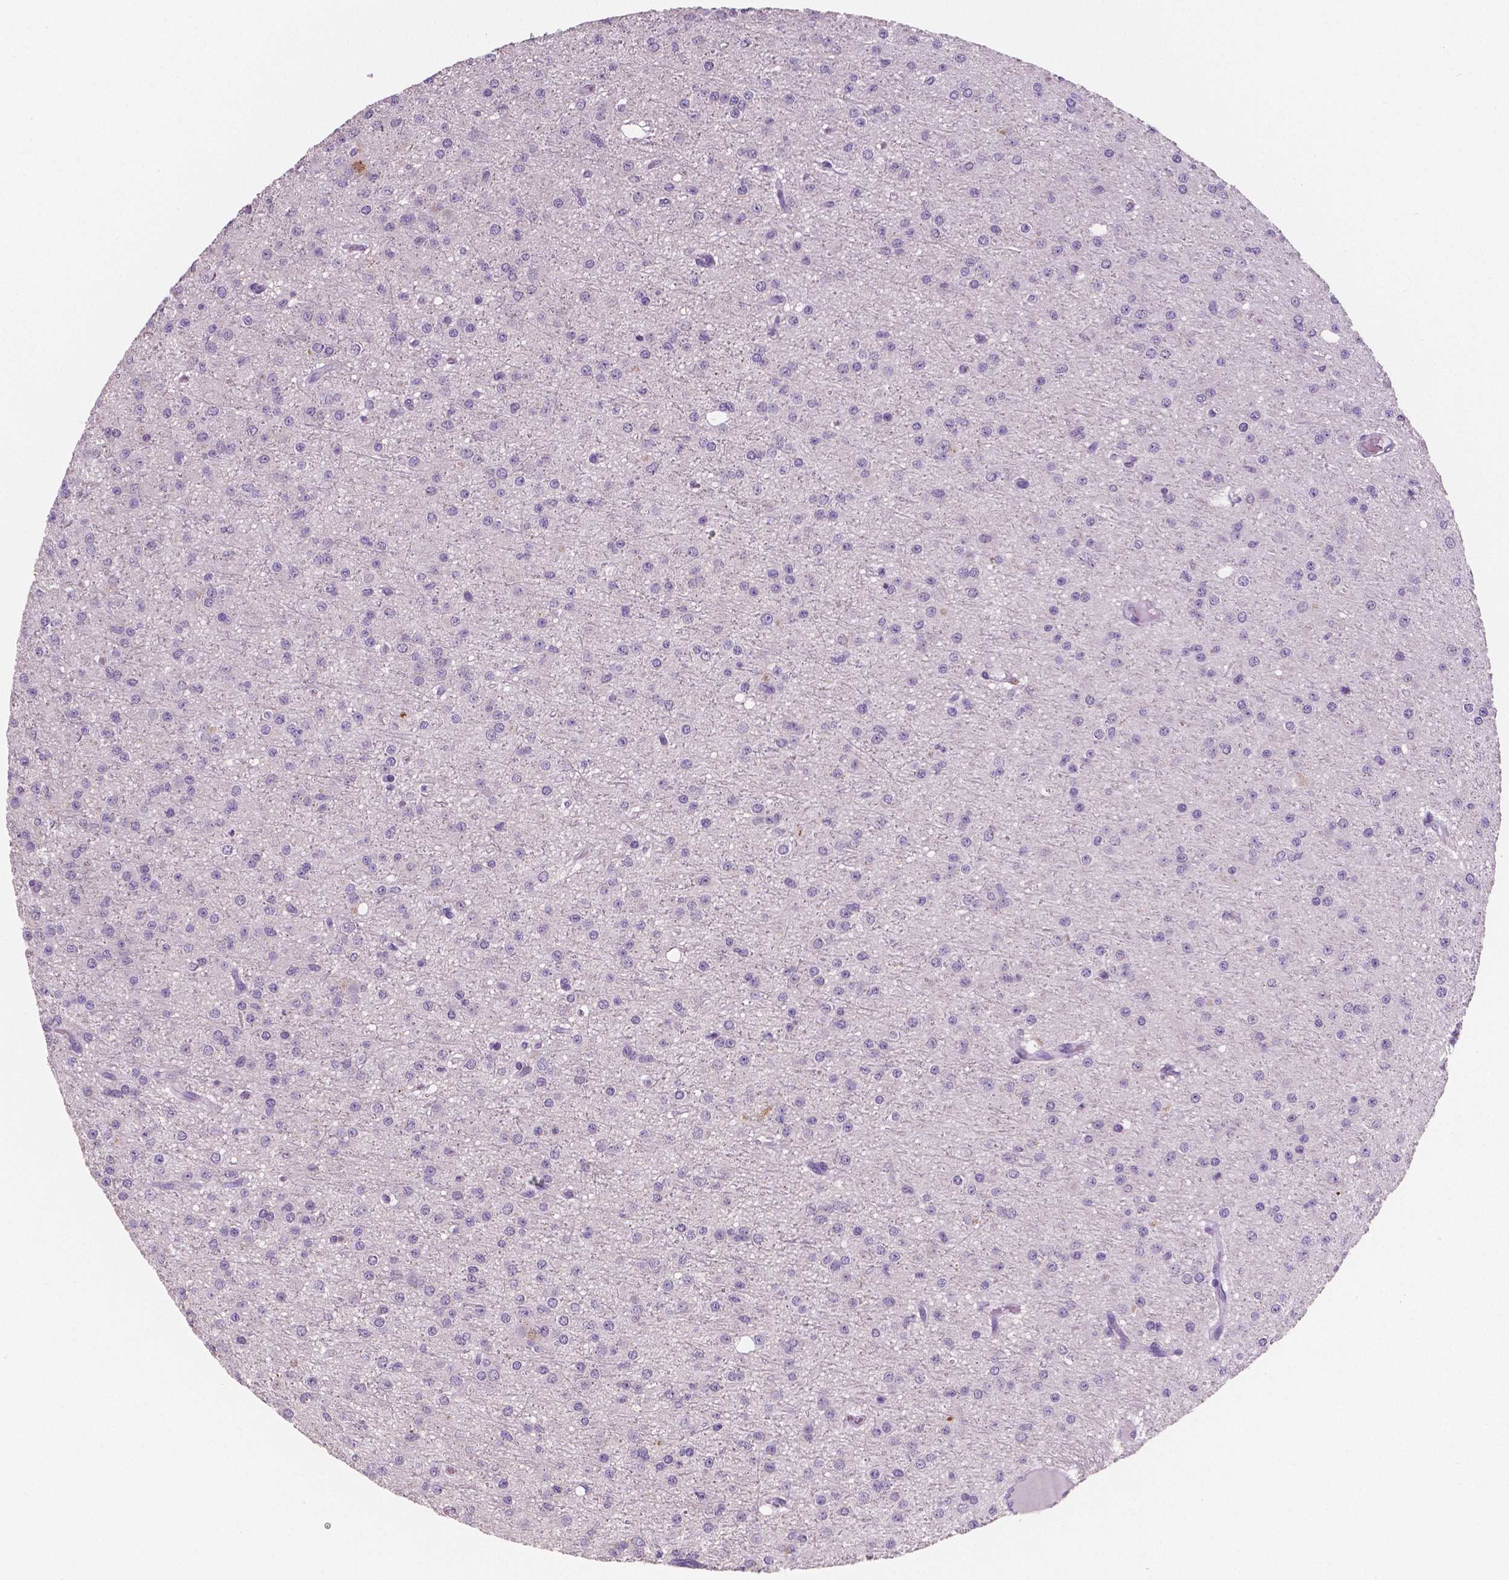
{"staining": {"intensity": "negative", "quantity": "none", "location": "none"}, "tissue": "glioma", "cell_type": "Tumor cells", "image_type": "cancer", "snomed": [{"axis": "morphology", "description": "Glioma, malignant, Low grade"}, {"axis": "topography", "description": "Brain"}], "caption": "Immunohistochemical staining of human malignant low-grade glioma displays no significant staining in tumor cells.", "gene": "TSPAN7", "patient": {"sex": "male", "age": 27}}